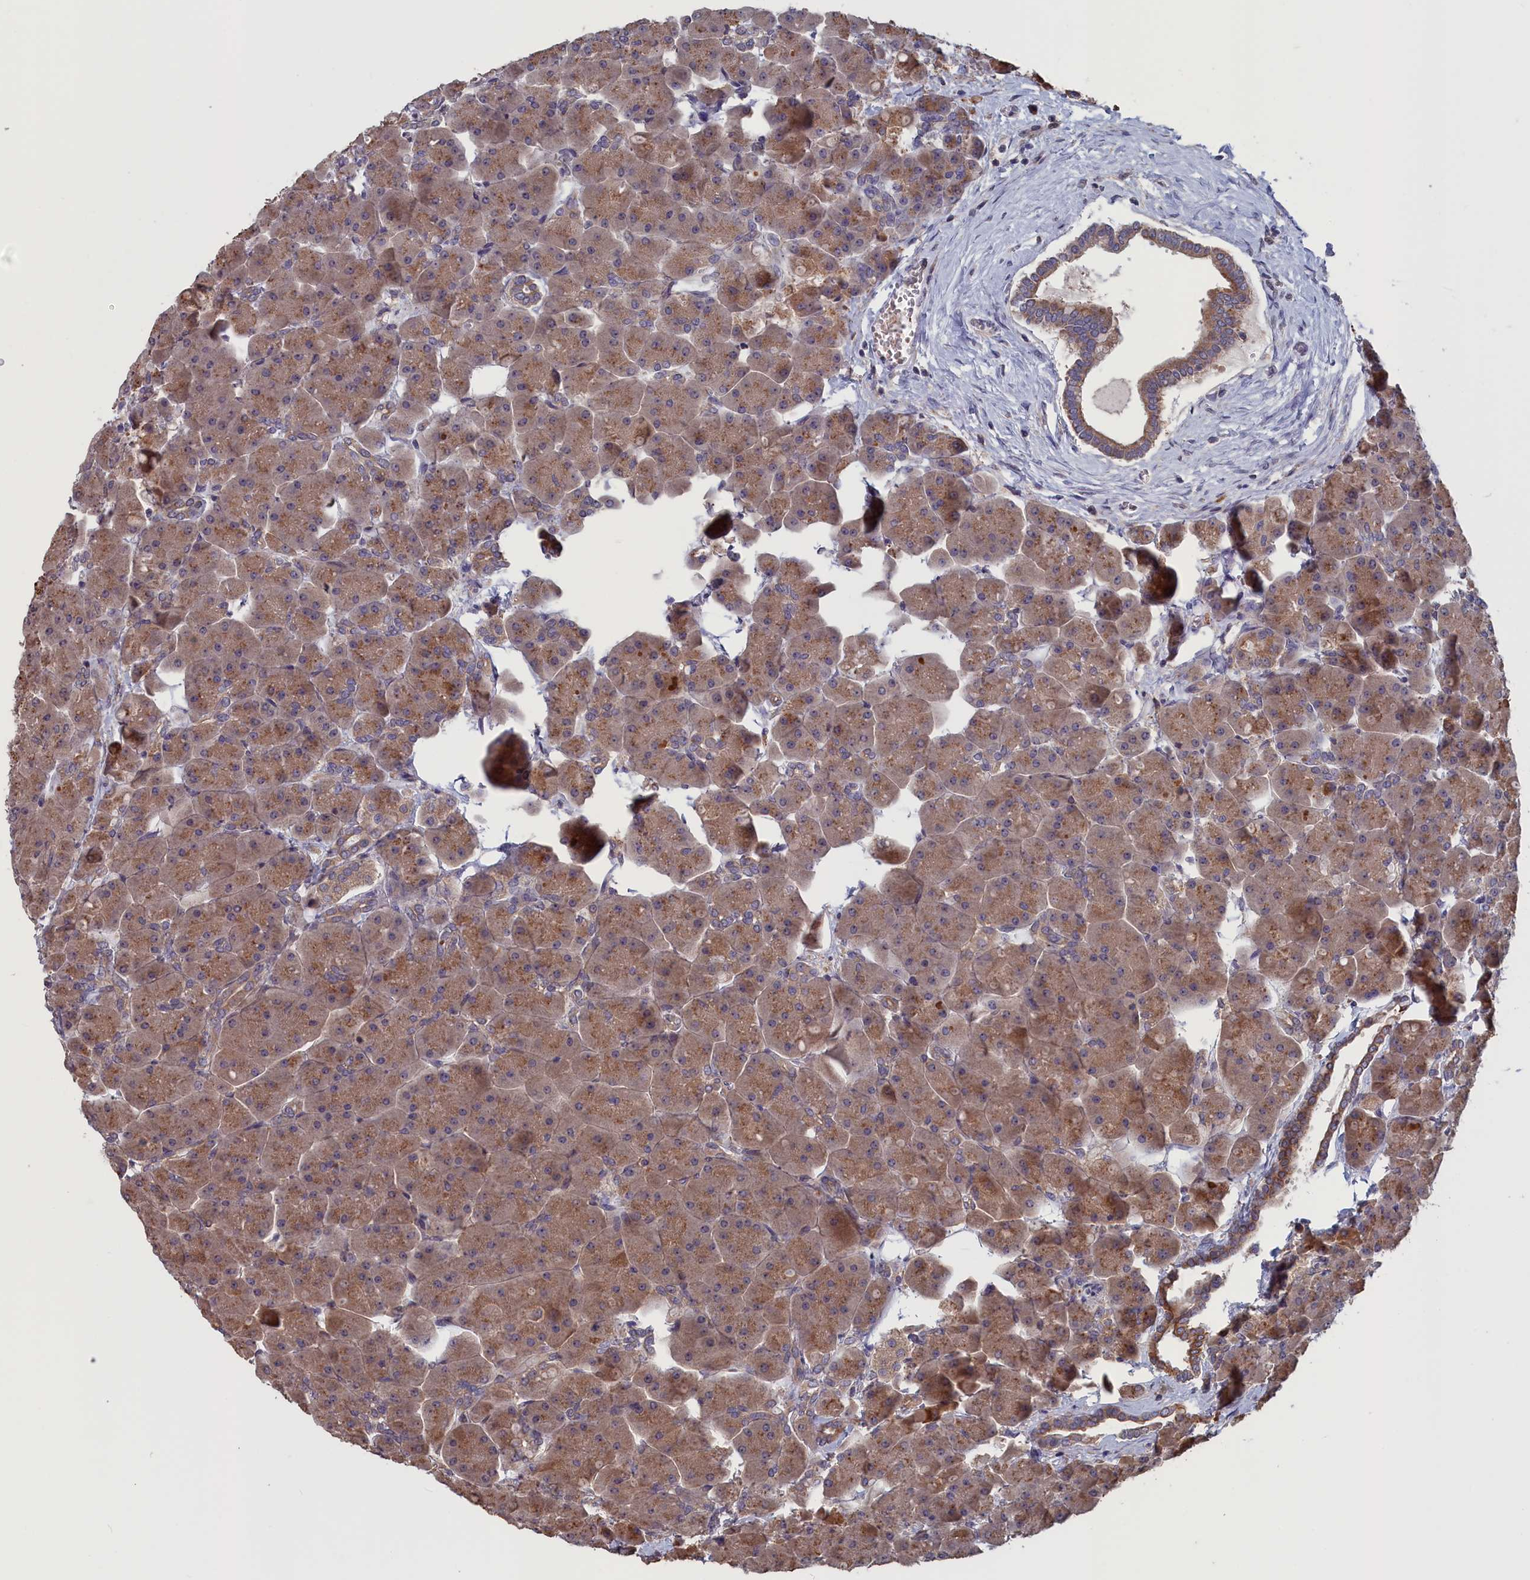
{"staining": {"intensity": "moderate", "quantity": ">75%", "location": "cytoplasmic/membranous"}, "tissue": "pancreas", "cell_type": "Exocrine glandular cells", "image_type": "normal", "snomed": [{"axis": "morphology", "description": "Normal tissue, NOS"}, {"axis": "topography", "description": "Pancreas"}], "caption": "Brown immunohistochemical staining in benign pancreas displays moderate cytoplasmic/membranous staining in about >75% of exocrine glandular cells. (DAB (3,3'-diaminobenzidine) IHC, brown staining for protein, blue staining for nuclei).", "gene": "CACTIN", "patient": {"sex": "male", "age": 66}}